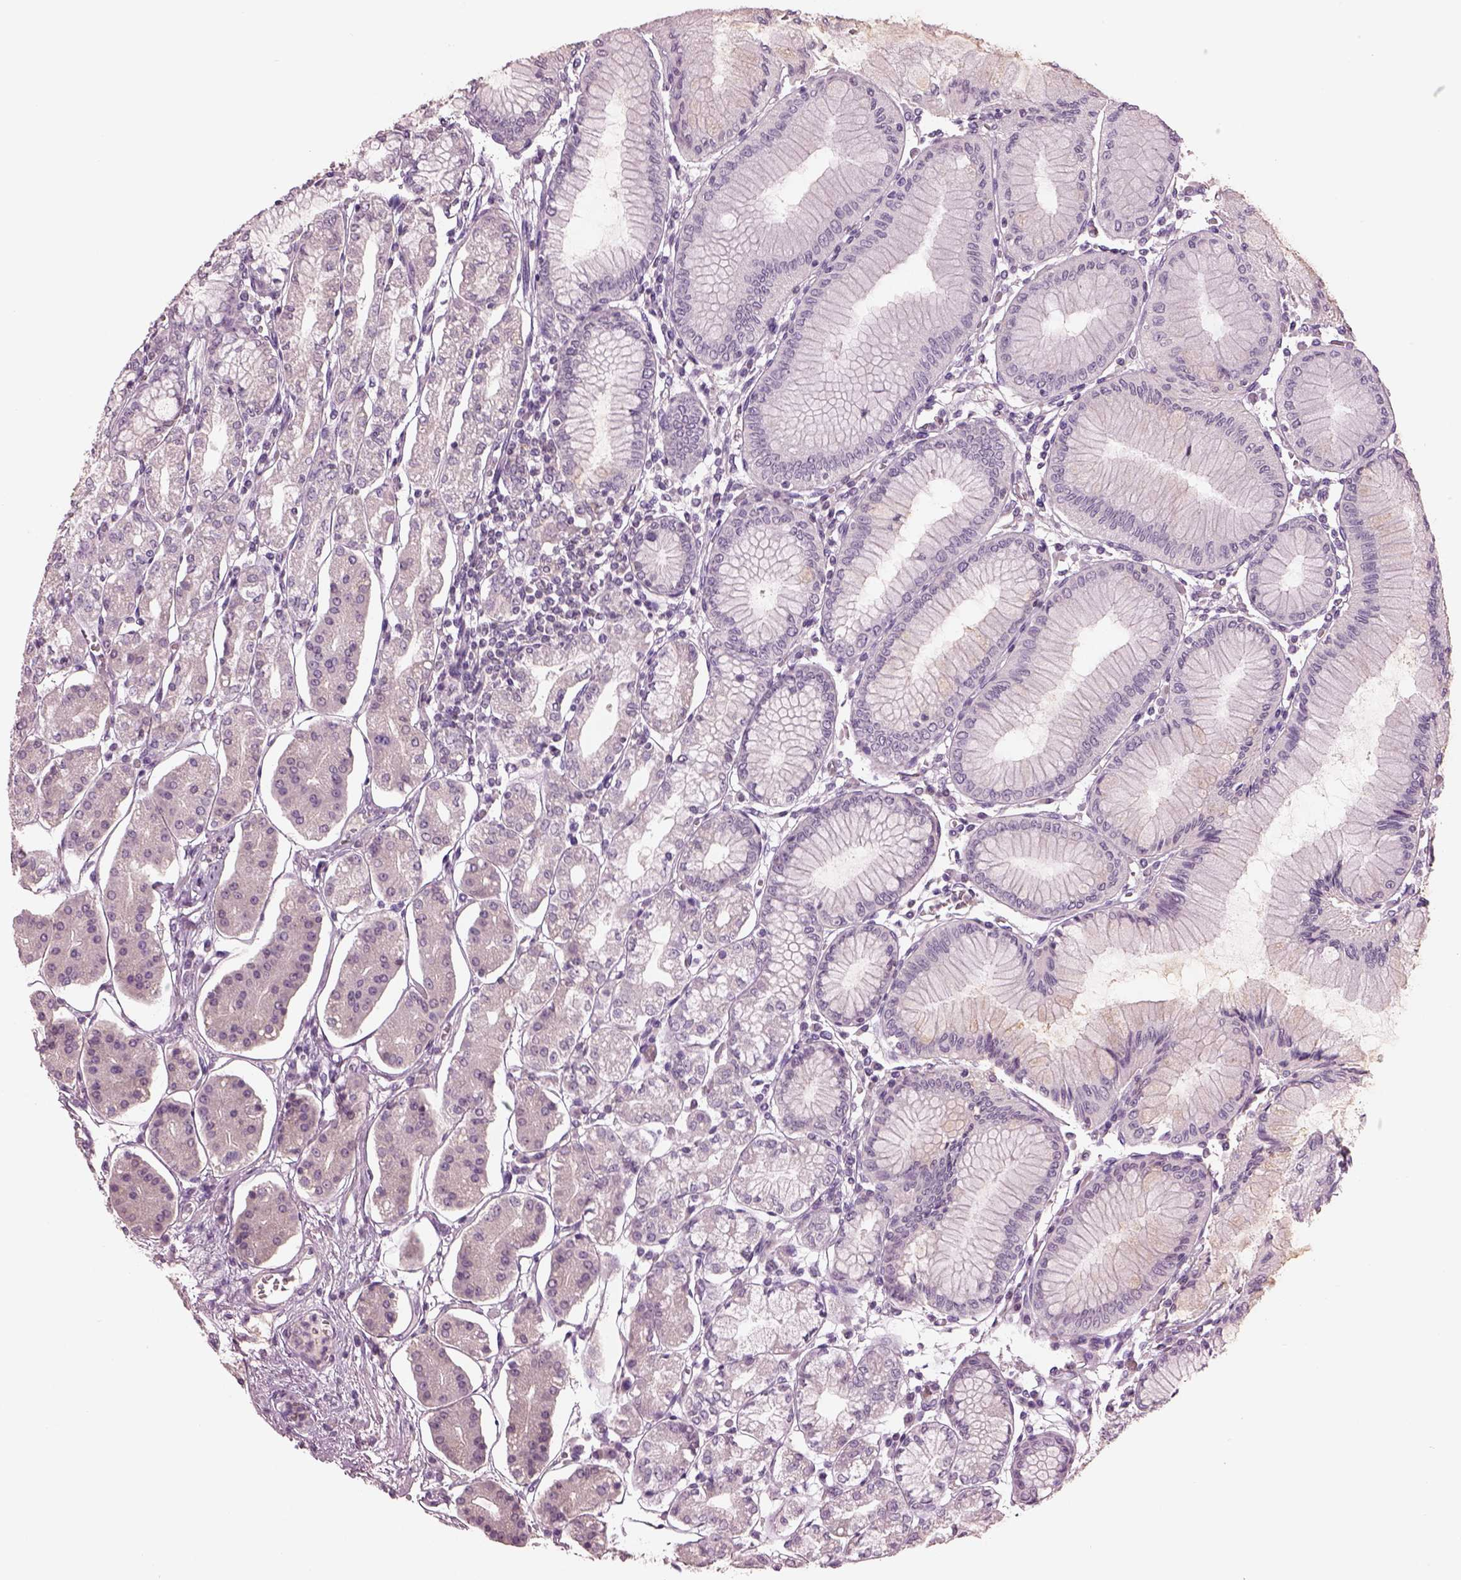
{"staining": {"intensity": "negative", "quantity": "none", "location": "none"}, "tissue": "stomach", "cell_type": "Glandular cells", "image_type": "normal", "snomed": [{"axis": "morphology", "description": "Normal tissue, NOS"}, {"axis": "topography", "description": "Skeletal muscle"}, {"axis": "topography", "description": "Stomach"}], "caption": "The immunohistochemistry (IHC) photomicrograph has no significant positivity in glandular cells of stomach.", "gene": "PACRG", "patient": {"sex": "female", "age": 57}}